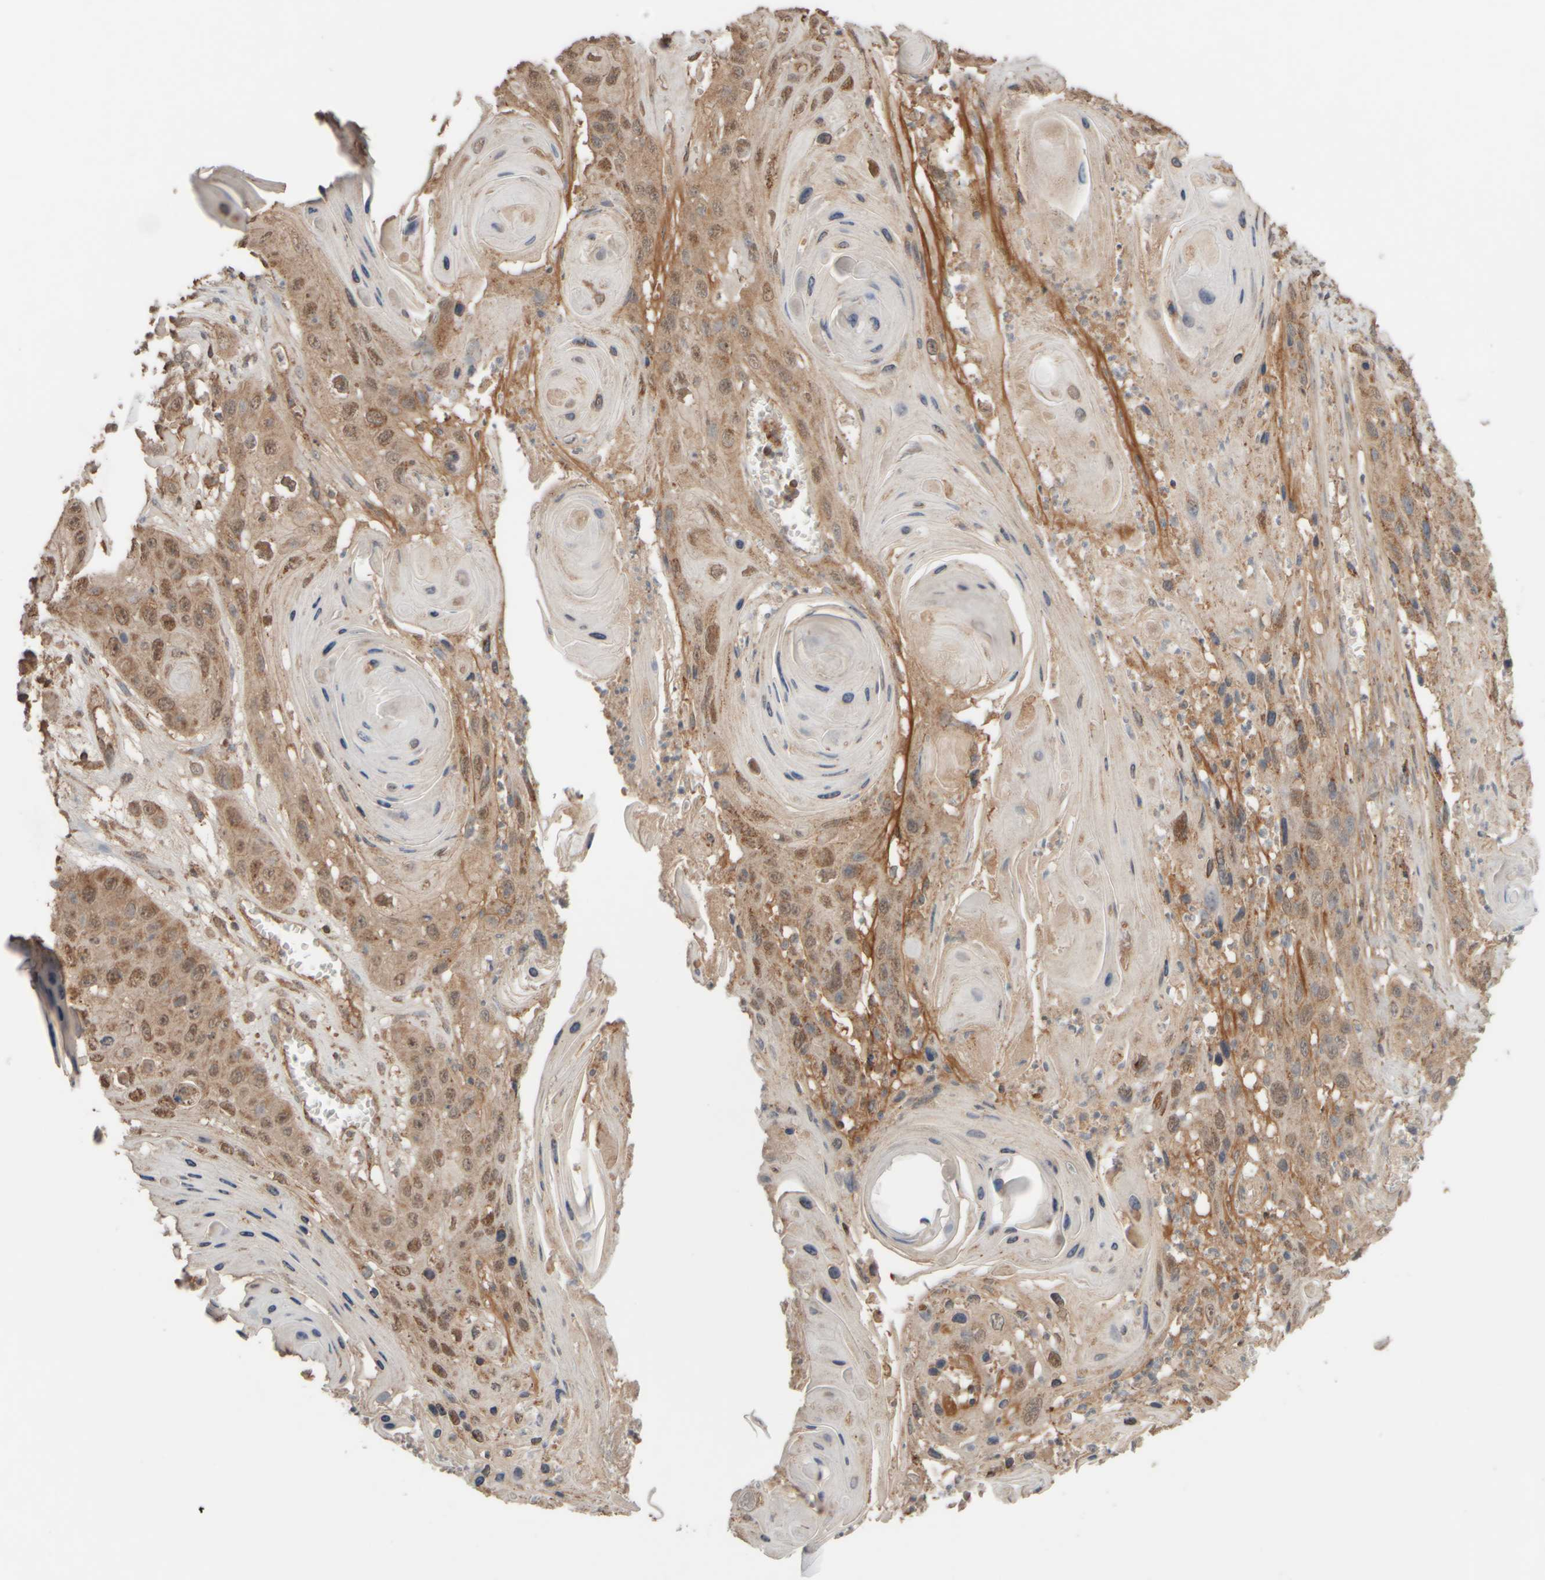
{"staining": {"intensity": "moderate", "quantity": "25%-75%", "location": "cytoplasmic/membranous,nuclear"}, "tissue": "skin cancer", "cell_type": "Tumor cells", "image_type": "cancer", "snomed": [{"axis": "morphology", "description": "Squamous cell carcinoma, NOS"}, {"axis": "topography", "description": "Skin"}], "caption": "This image shows IHC staining of skin cancer (squamous cell carcinoma), with medium moderate cytoplasmic/membranous and nuclear positivity in approximately 25%-75% of tumor cells.", "gene": "EIF2B3", "patient": {"sex": "male", "age": 55}}